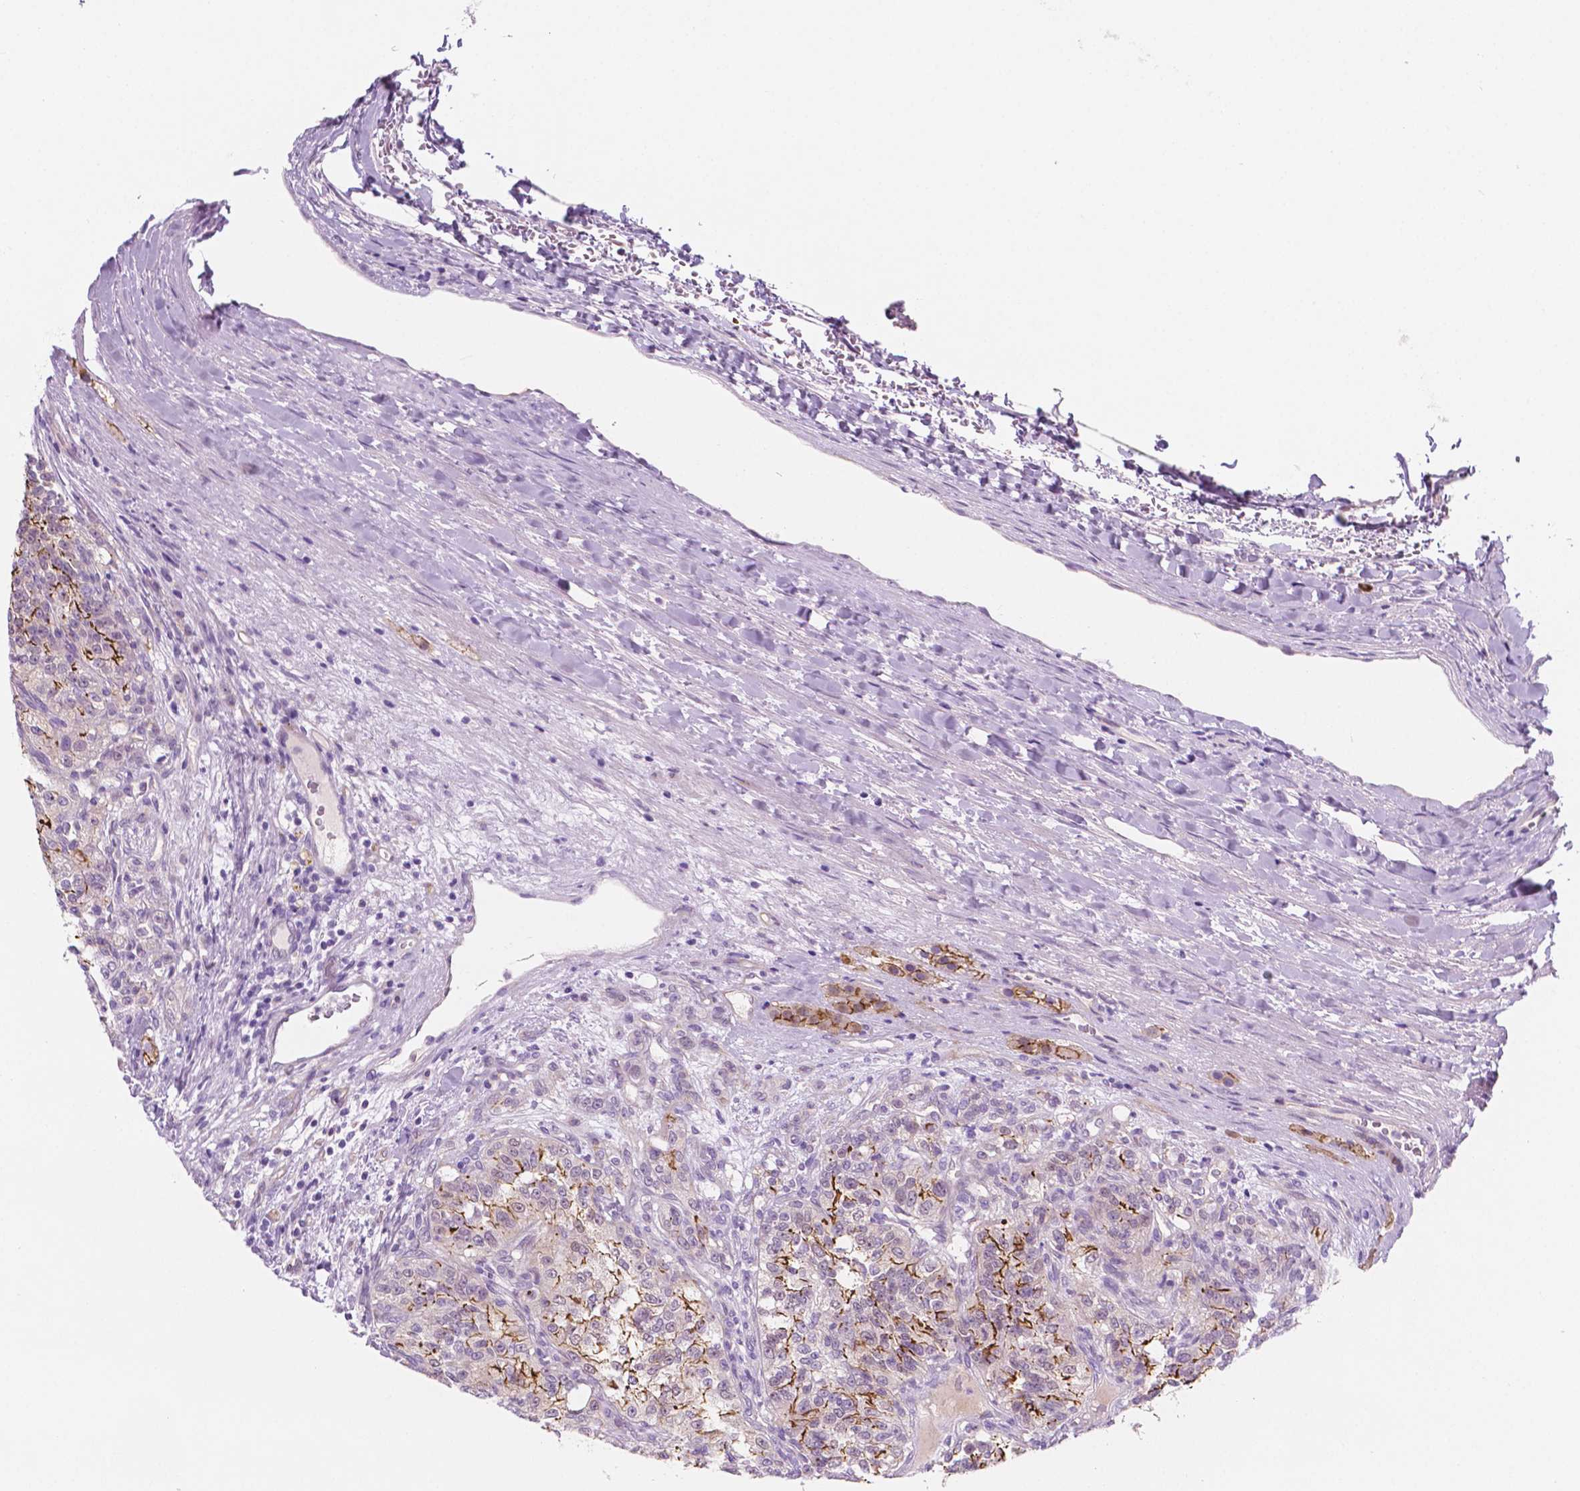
{"staining": {"intensity": "moderate", "quantity": "<25%", "location": "cytoplasmic/membranous"}, "tissue": "renal cancer", "cell_type": "Tumor cells", "image_type": "cancer", "snomed": [{"axis": "morphology", "description": "Adenocarcinoma, NOS"}, {"axis": "topography", "description": "Kidney"}], "caption": "A low amount of moderate cytoplasmic/membranous expression is seen in about <25% of tumor cells in renal cancer tissue. (IHC, brightfield microscopy, high magnification).", "gene": "EPPK1", "patient": {"sex": "female", "age": 63}}